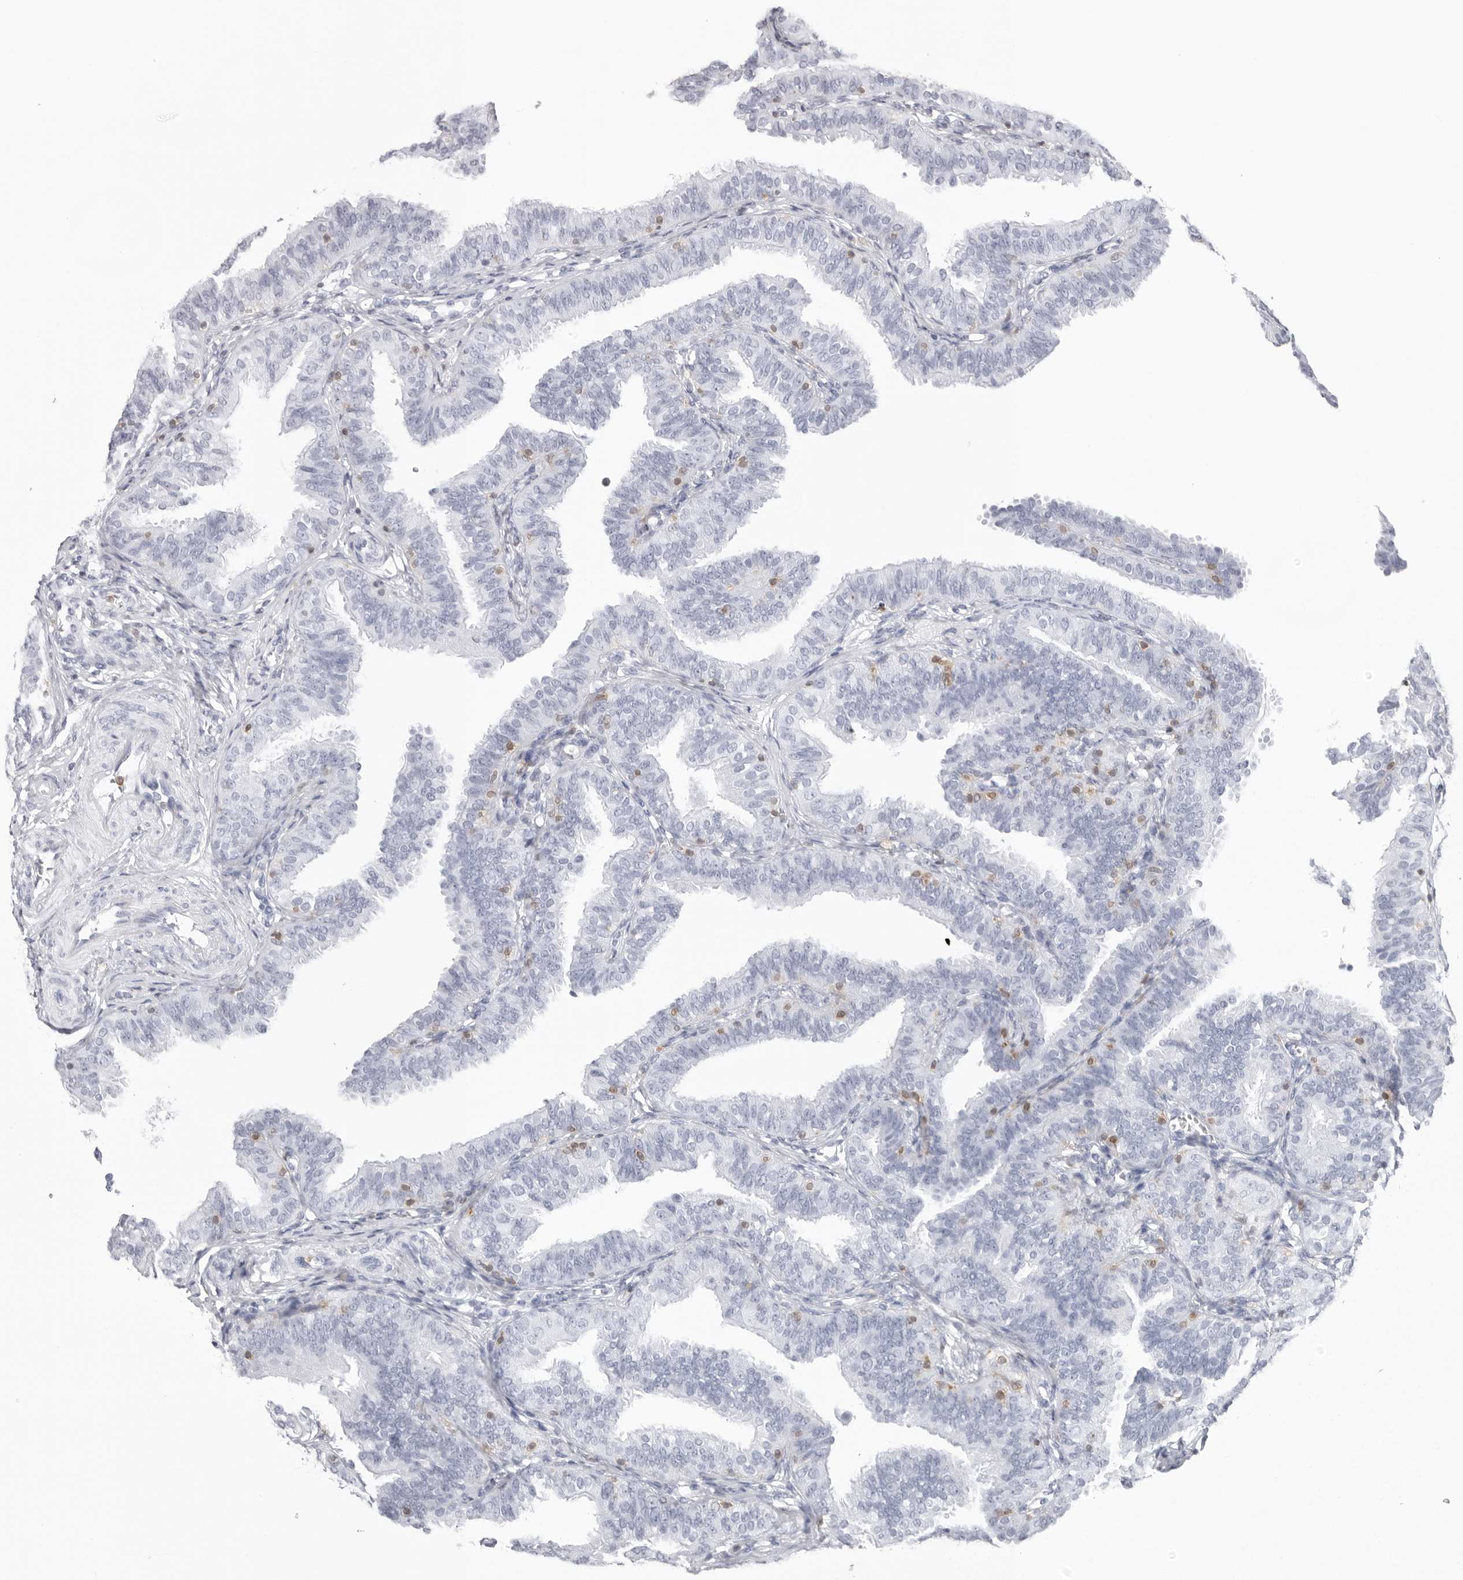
{"staining": {"intensity": "negative", "quantity": "none", "location": "none"}, "tissue": "fallopian tube", "cell_type": "Glandular cells", "image_type": "normal", "snomed": [{"axis": "morphology", "description": "Normal tissue, NOS"}, {"axis": "topography", "description": "Fallopian tube"}], "caption": "Immunohistochemistry histopathology image of normal fallopian tube stained for a protein (brown), which shows no staining in glandular cells.", "gene": "FMNL1", "patient": {"sex": "female", "age": 35}}